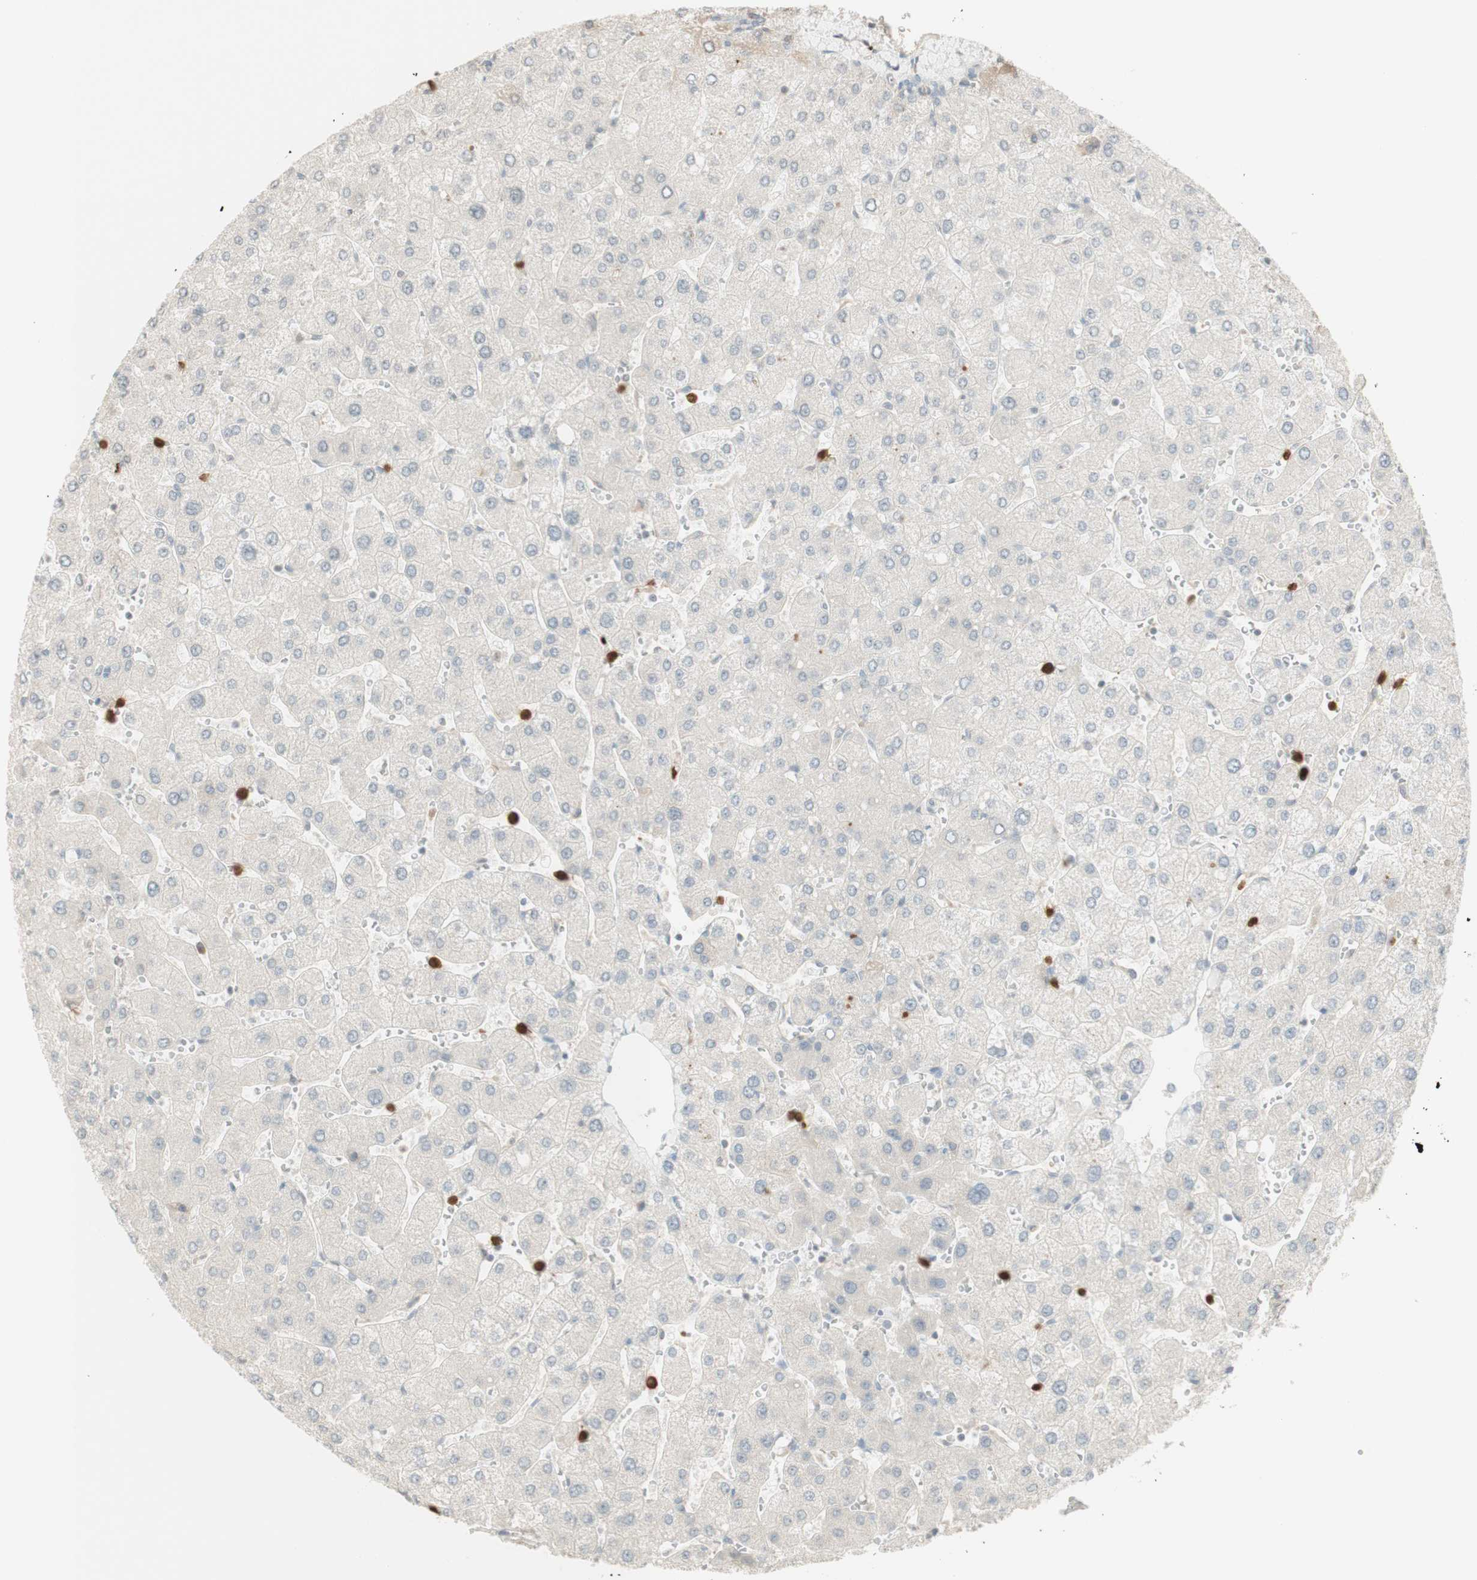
{"staining": {"intensity": "negative", "quantity": "none", "location": "none"}, "tissue": "liver", "cell_type": "Cholangiocytes", "image_type": "normal", "snomed": [{"axis": "morphology", "description": "Normal tissue, NOS"}, {"axis": "topography", "description": "Liver"}], "caption": "Immunohistochemistry image of normal liver stained for a protein (brown), which shows no positivity in cholangiocytes.", "gene": "NID1", "patient": {"sex": "male", "age": 55}}